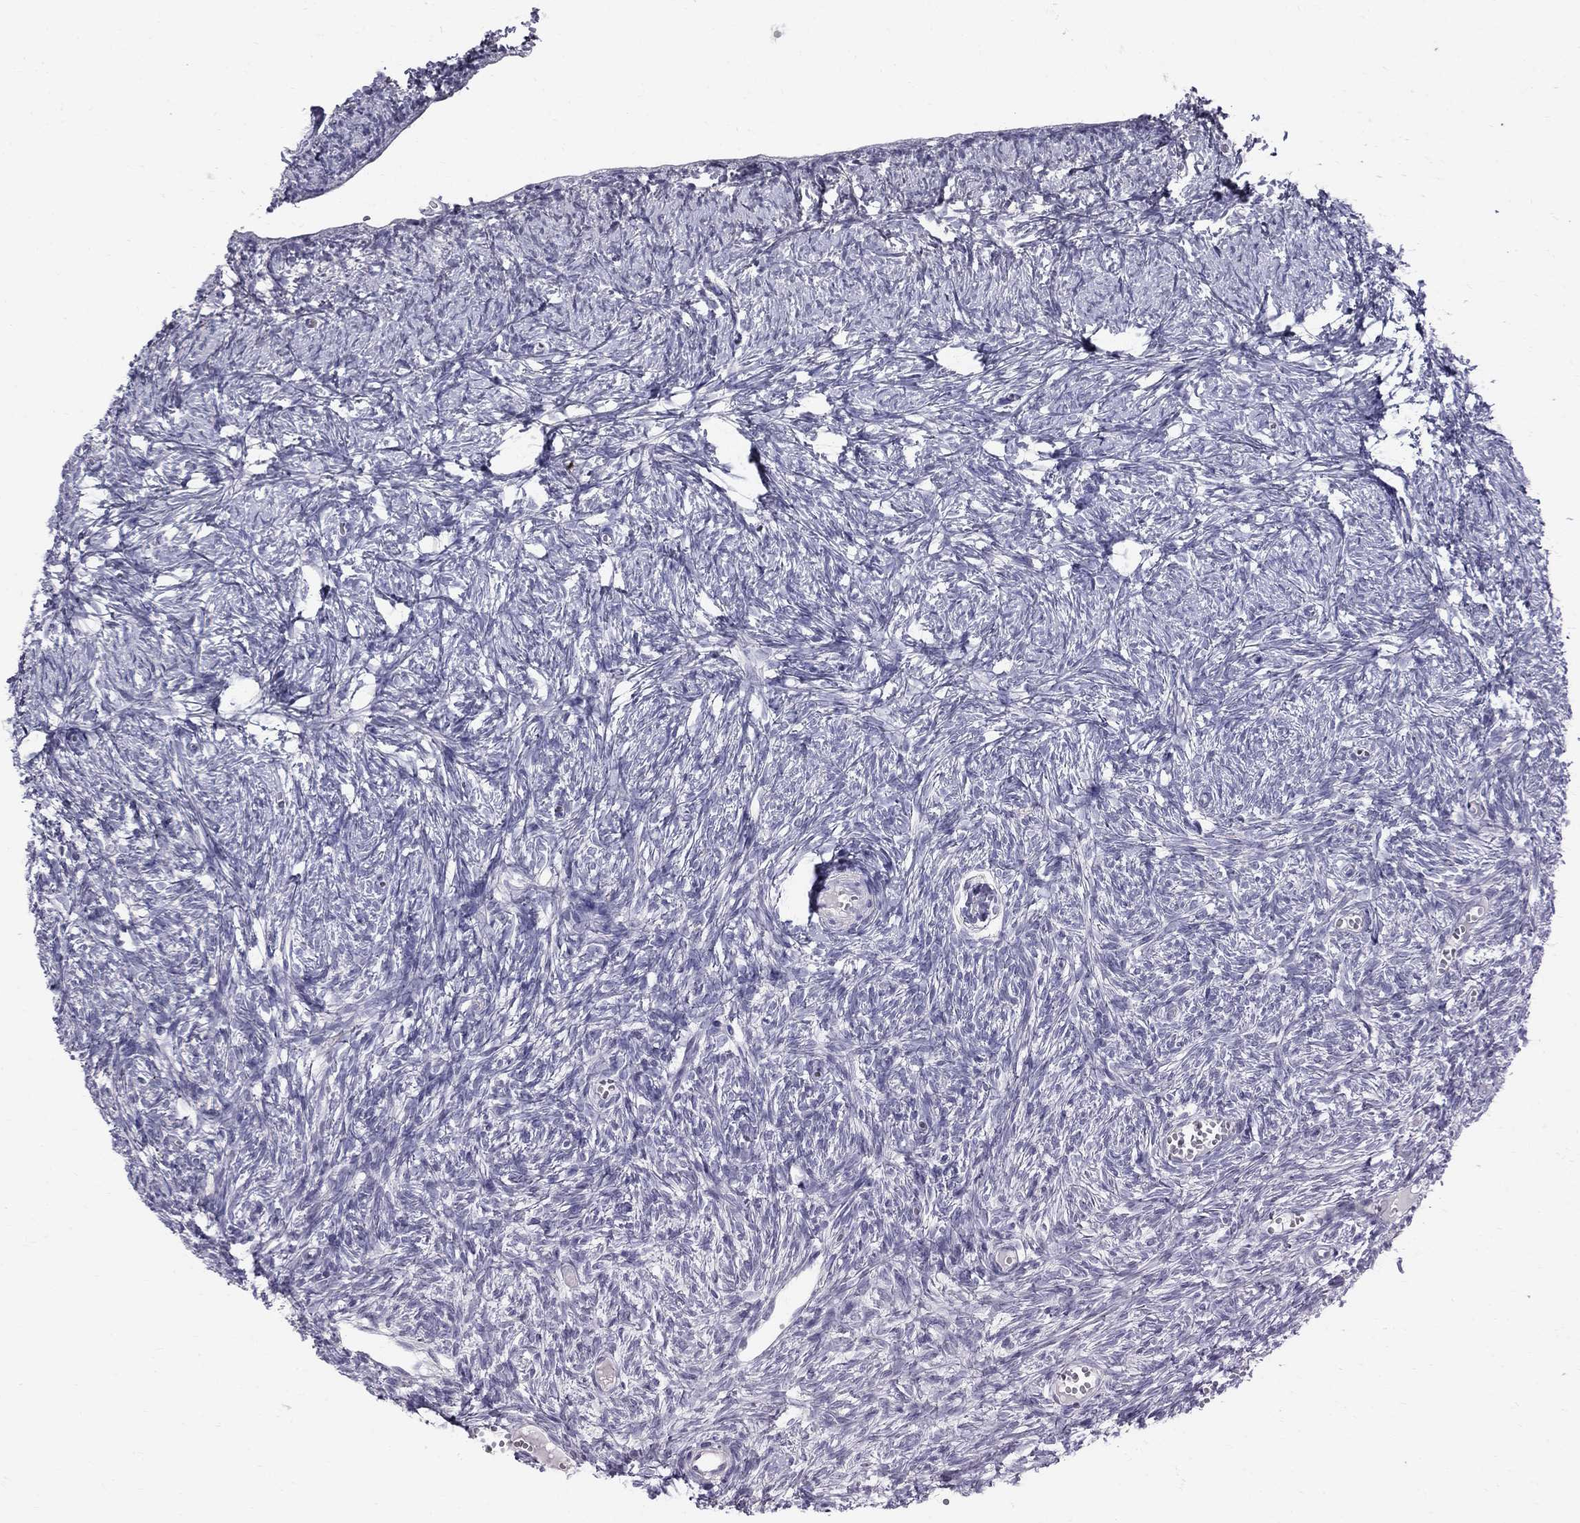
{"staining": {"intensity": "negative", "quantity": "none", "location": "none"}, "tissue": "ovary", "cell_type": "Follicle cells", "image_type": "normal", "snomed": [{"axis": "morphology", "description": "Normal tissue, NOS"}, {"axis": "topography", "description": "Ovary"}], "caption": "Ovary stained for a protein using immunohistochemistry displays no positivity follicle cells.", "gene": "TP53TG5", "patient": {"sex": "female", "age": 43}}